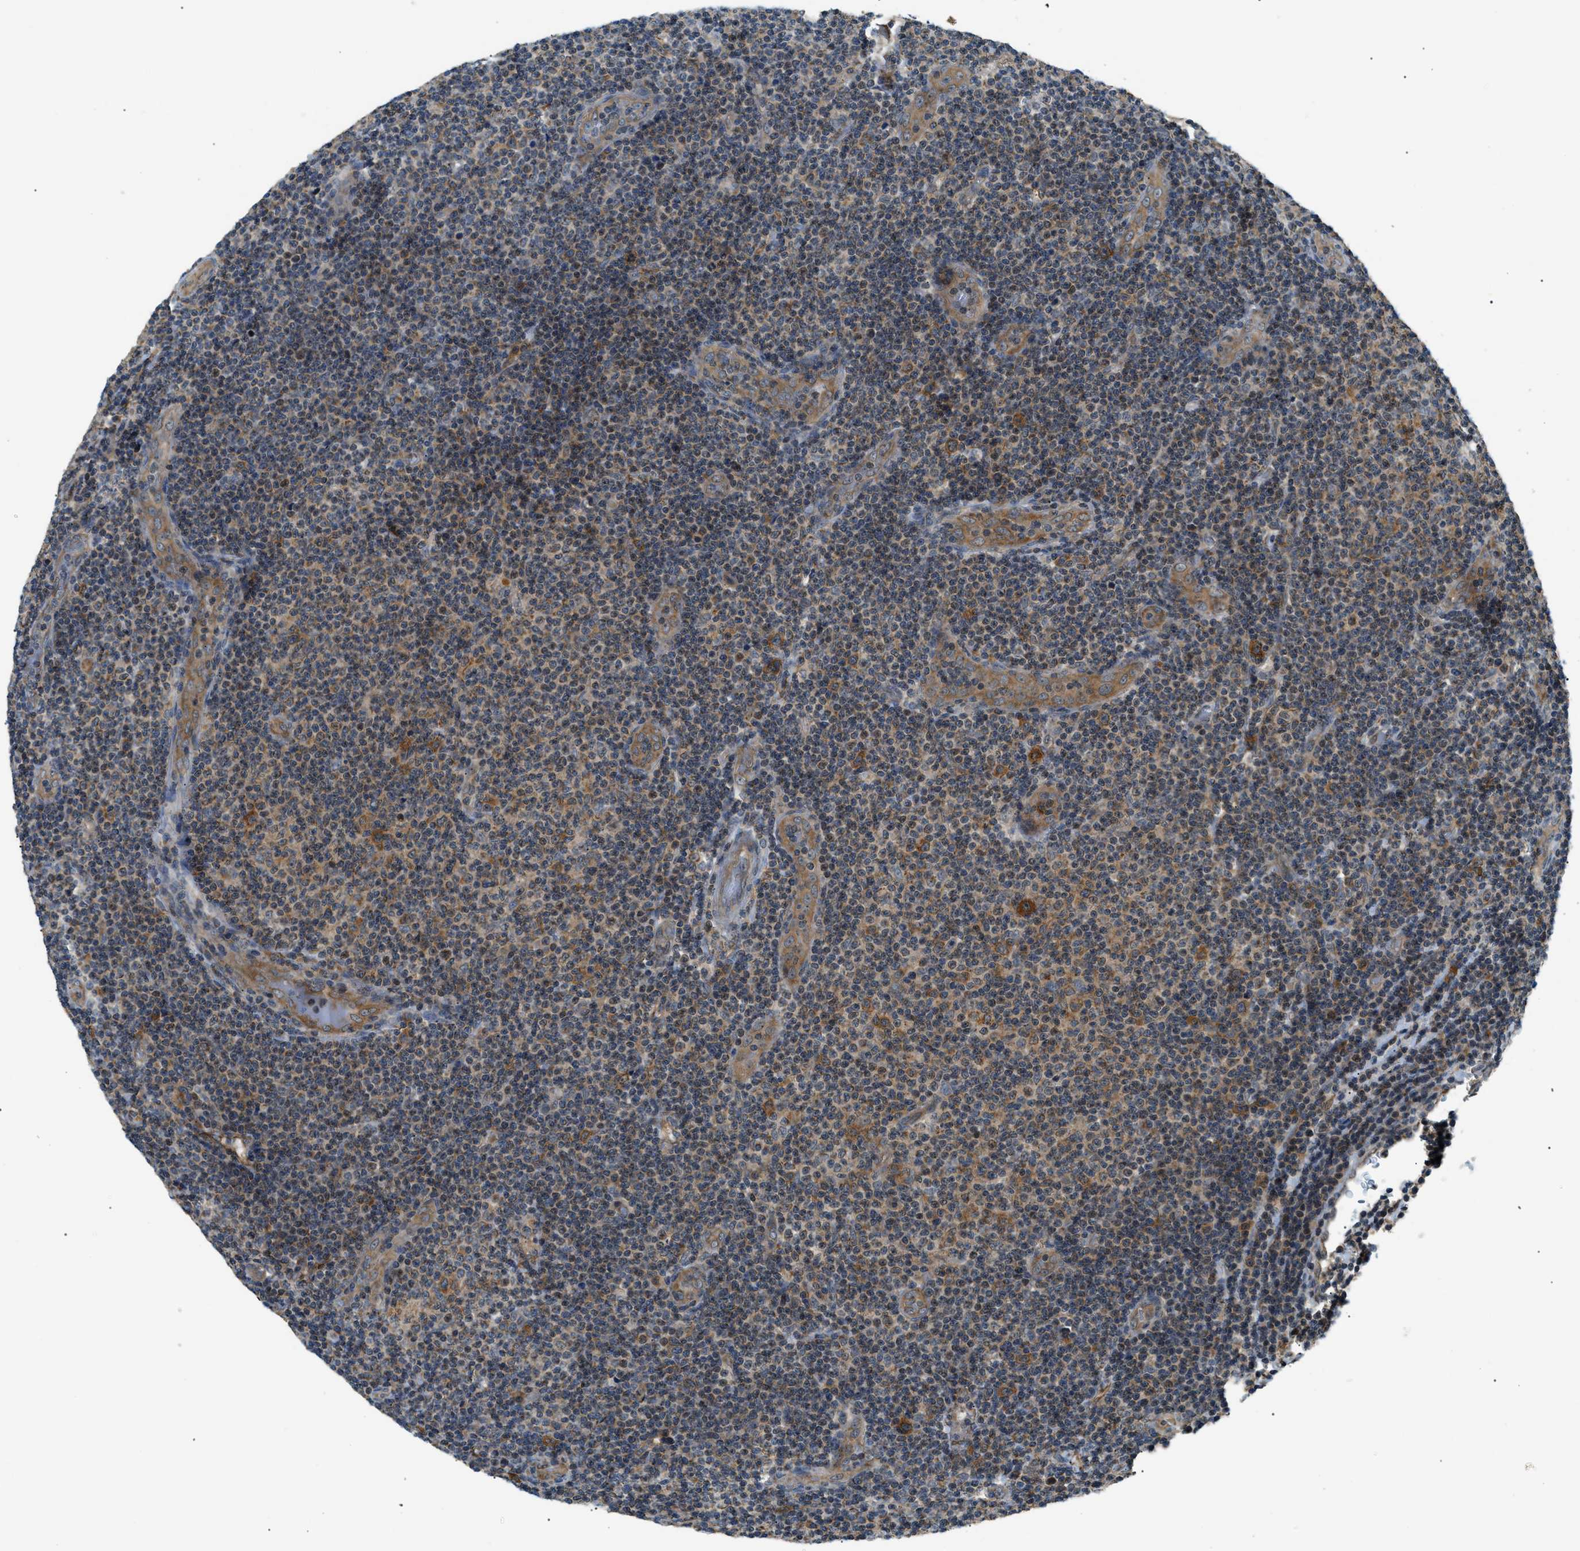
{"staining": {"intensity": "moderate", "quantity": "<25%", "location": "cytoplasmic/membranous"}, "tissue": "lymphoma", "cell_type": "Tumor cells", "image_type": "cancer", "snomed": [{"axis": "morphology", "description": "Malignant lymphoma, non-Hodgkin's type, Low grade"}, {"axis": "topography", "description": "Lymph node"}], "caption": "Brown immunohistochemical staining in human malignant lymphoma, non-Hodgkin's type (low-grade) exhibits moderate cytoplasmic/membranous expression in about <25% of tumor cells.", "gene": "SRPK1", "patient": {"sex": "male", "age": 83}}